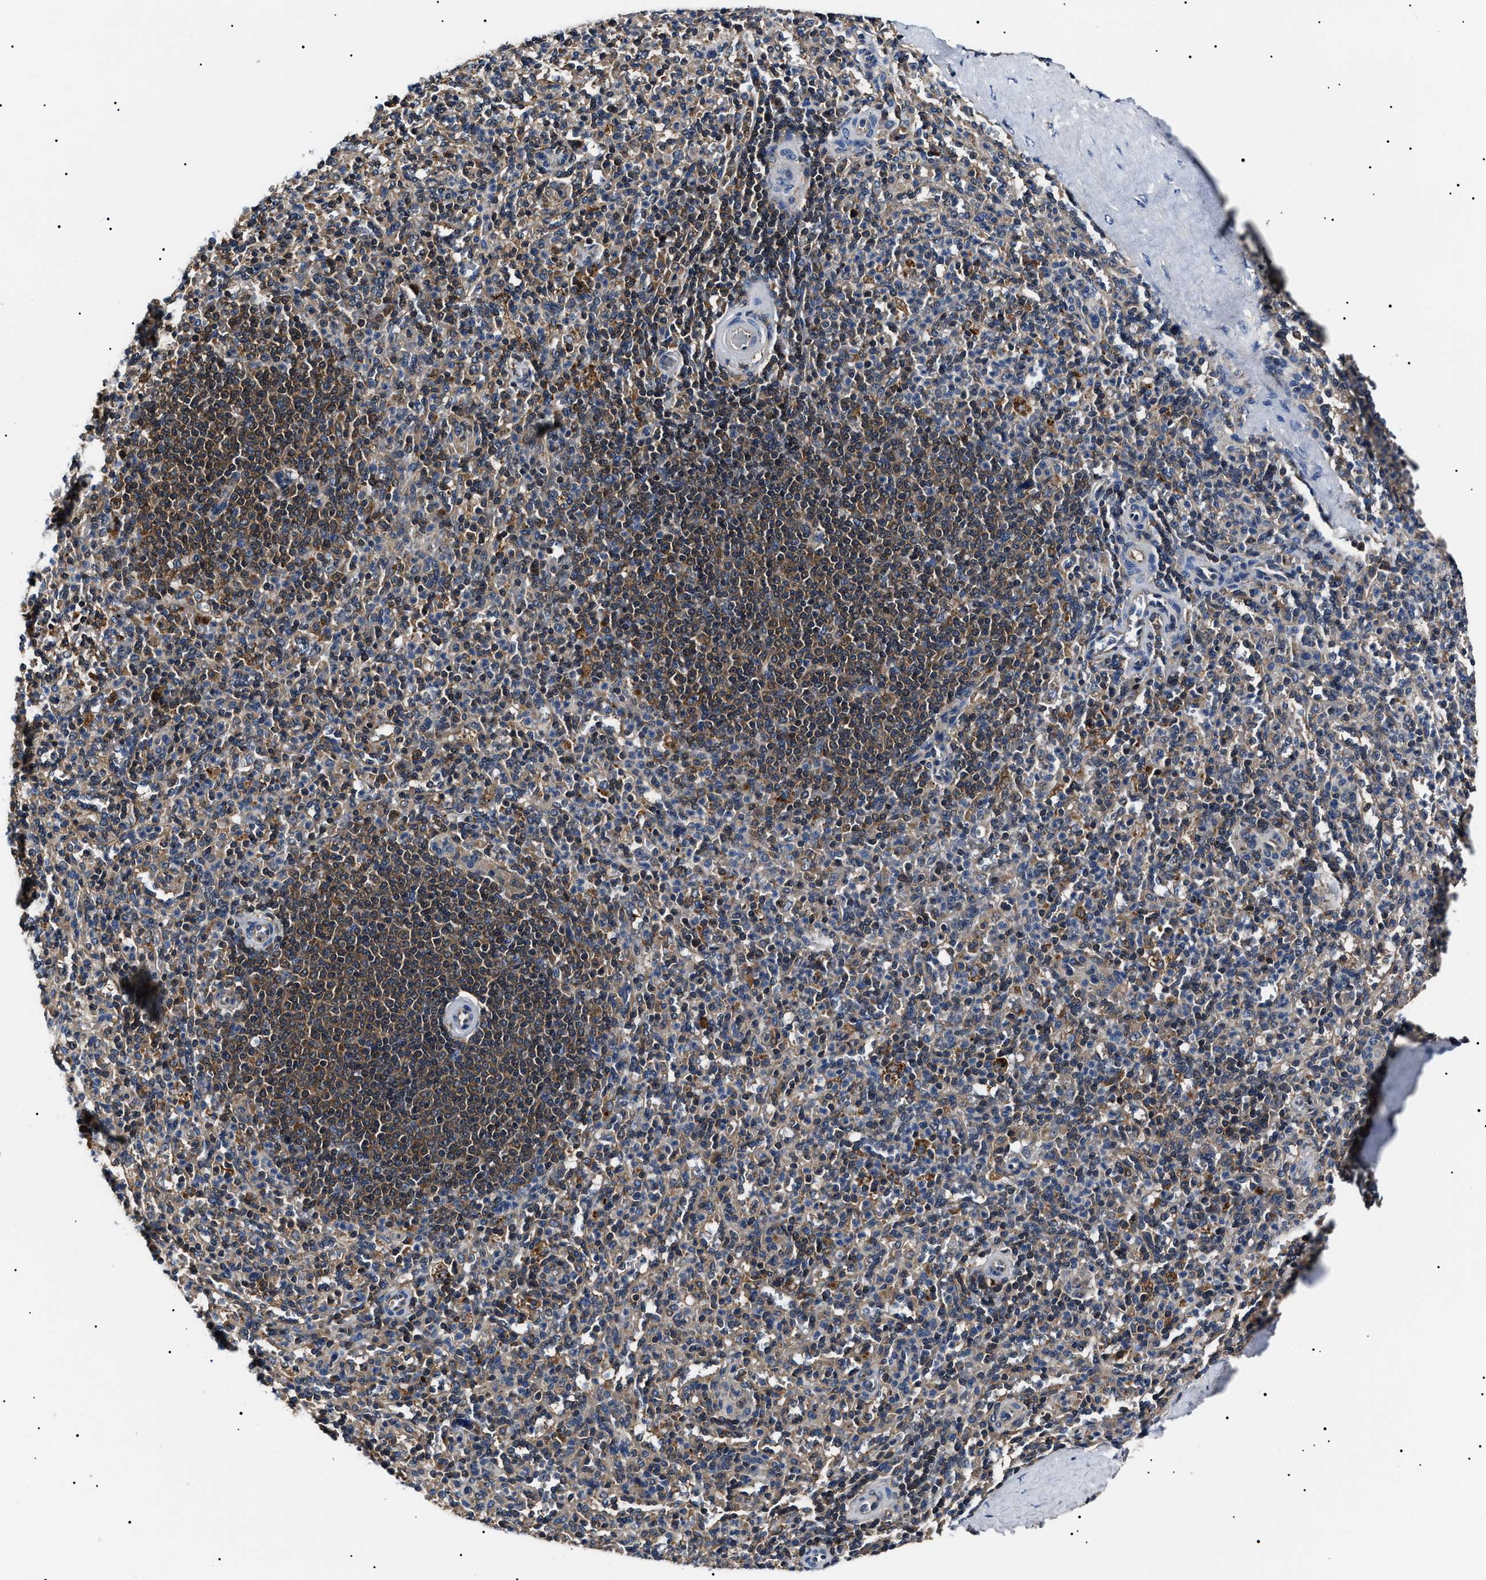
{"staining": {"intensity": "moderate", "quantity": "<25%", "location": "cytoplasmic/membranous"}, "tissue": "spleen", "cell_type": "Cells in red pulp", "image_type": "normal", "snomed": [{"axis": "morphology", "description": "Normal tissue, NOS"}, {"axis": "topography", "description": "Spleen"}], "caption": "DAB immunohistochemical staining of benign spleen demonstrates moderate cytoplasmic/membranous protein expression in approximately <25% of cells in red pulp.", "gene": "CCT8", "patient": {"sex": "male", "age": 36}}